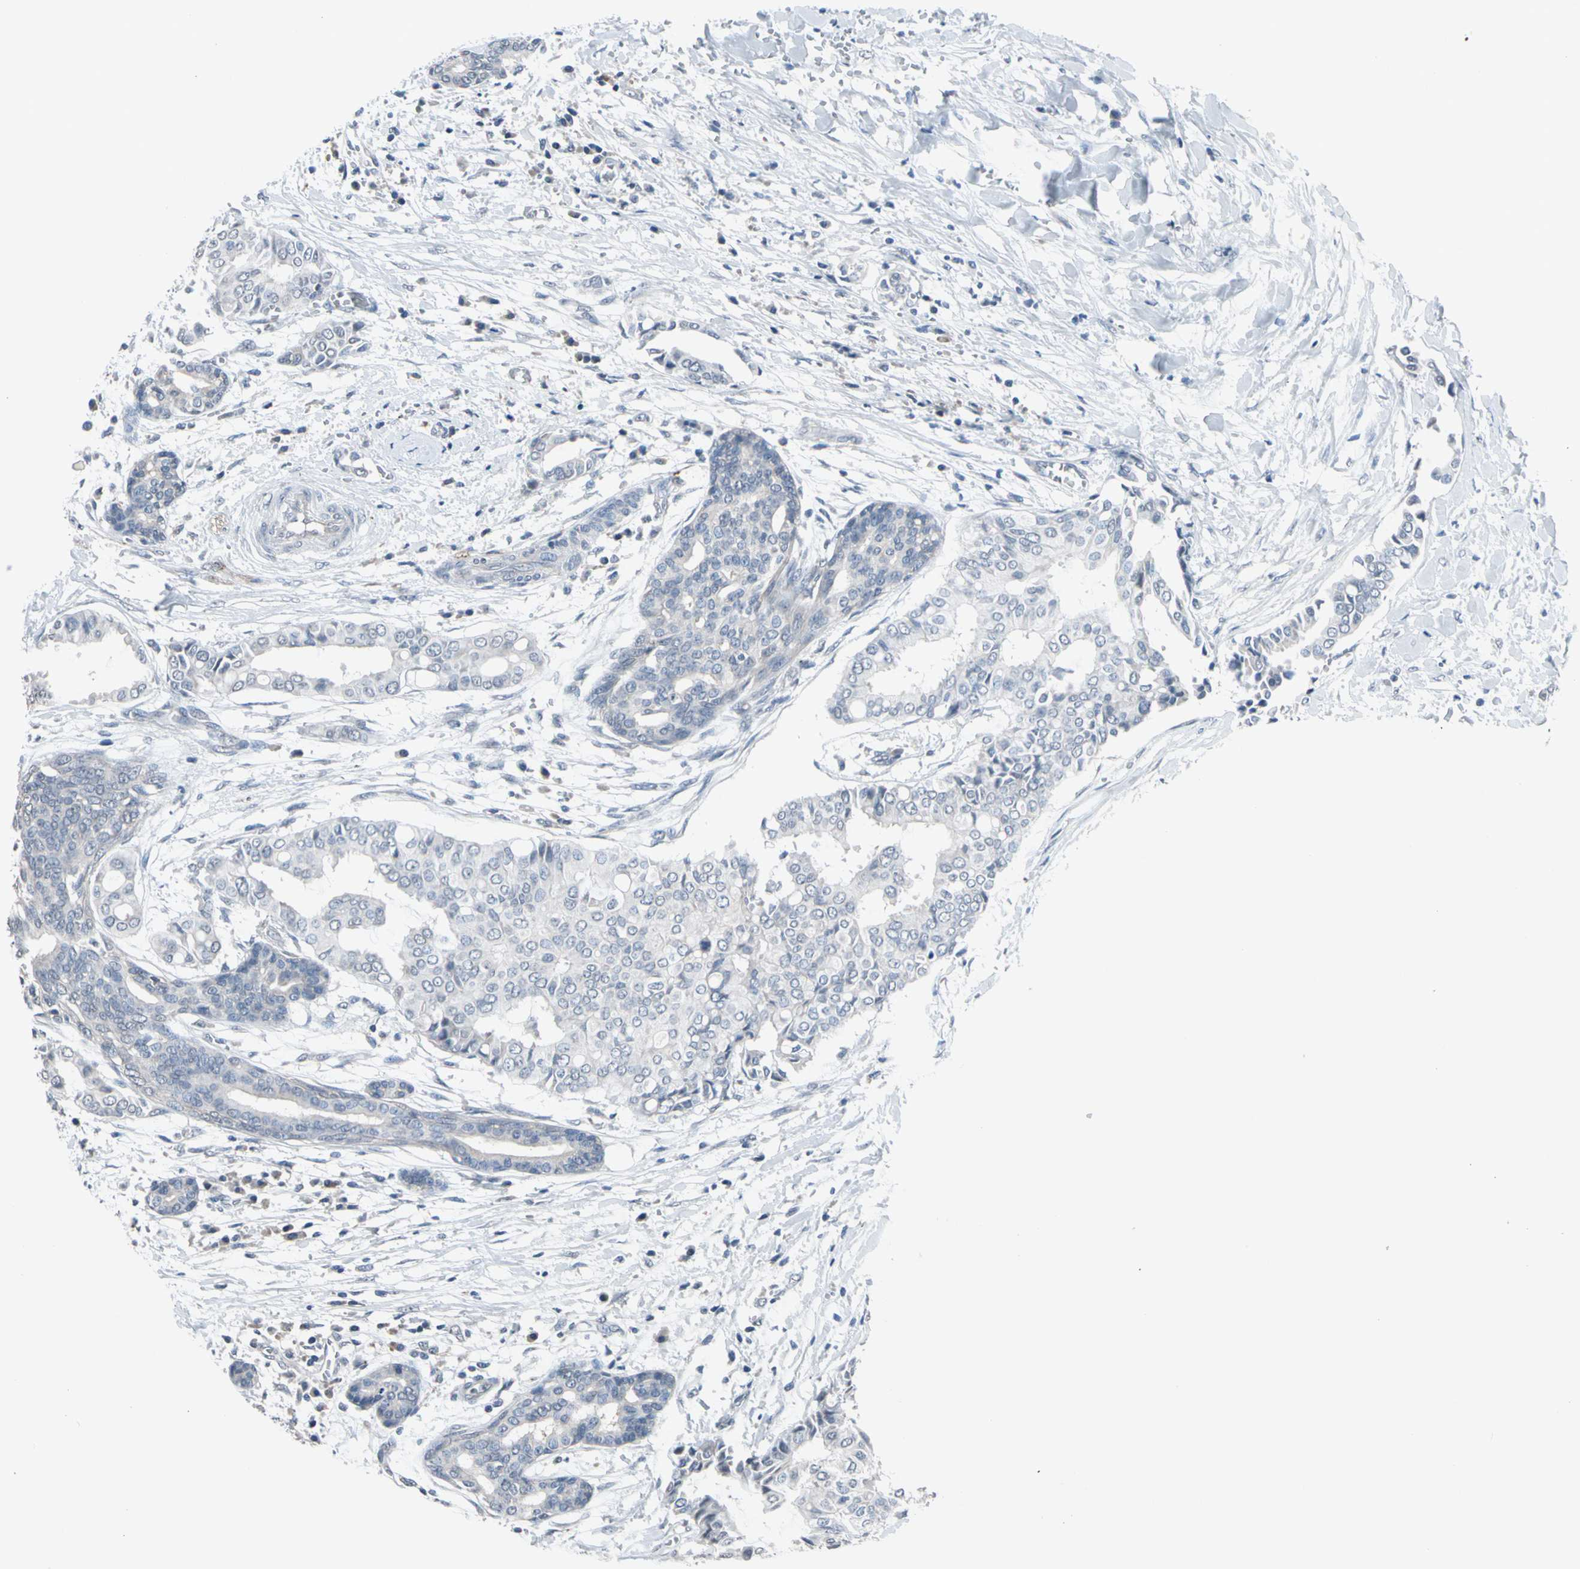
{"staining": {"intensity": "negative", "quantity": "none", "location": "none"}, "tissue": "head and neck cancer", "cell_type": "Tumor cells", "image_type": "cancer", "snomed": [{"axis": "morphology", "description": "Adenocarcinoma, NOS"}, {"axis": "topography", "description": "Salivary gland"}, {"axis": "topography", "description": "Head-Neck"}], "caption": "Protein analysis of head and neck cancer reveals no significant positivity in tumor cells.", "gene": "SV2A", "patient": {"sex": "female", "age": 59}}